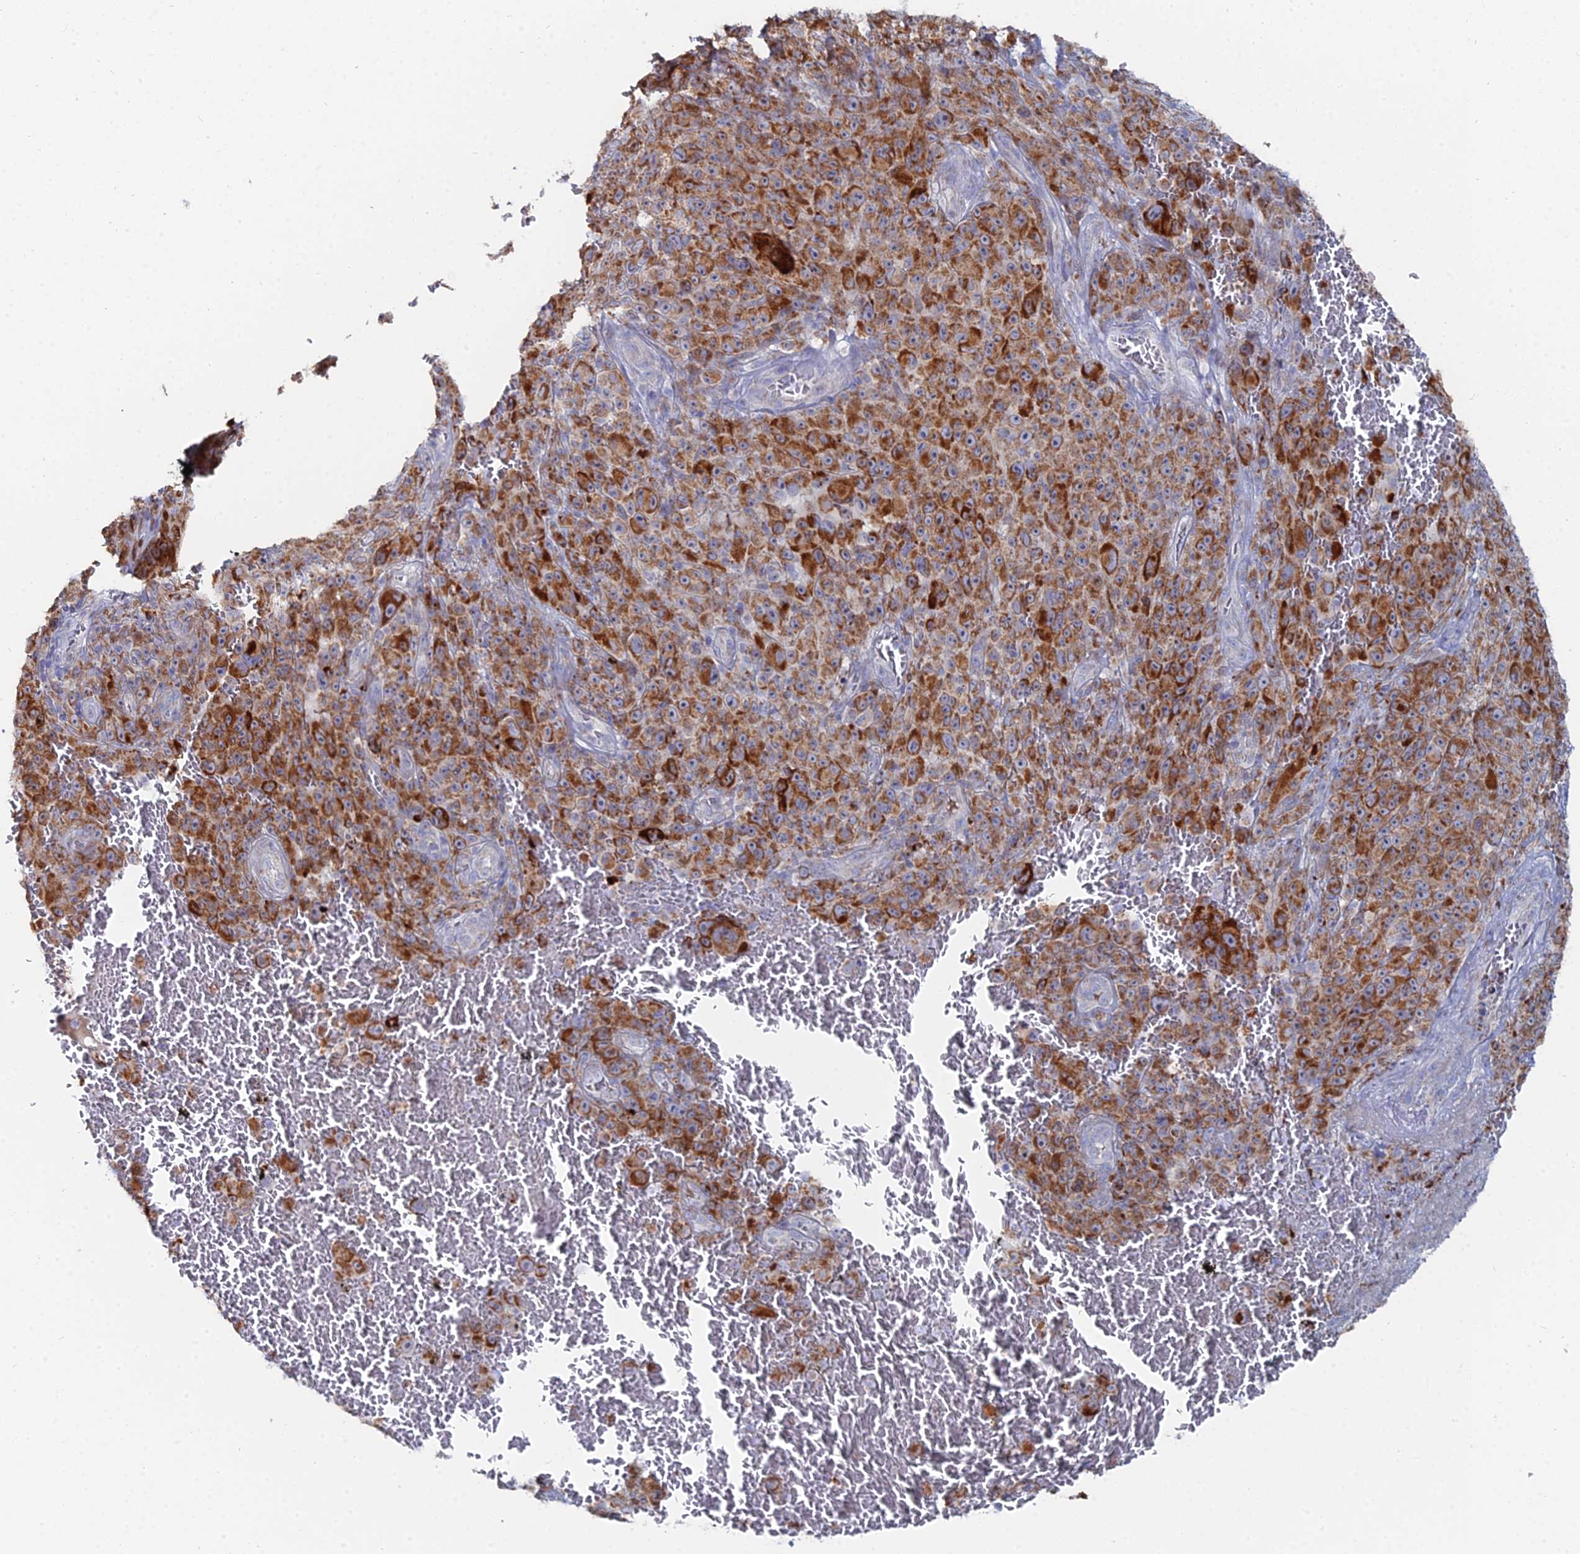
{"staining": {"intensity": "strong", "quantity": ">75%", "location": "cytoplasmic/membranous"}, "tissue": "melanoma", "cell_type": "Tumor cells", "image_type": "cancer", "snomed": [{"axis": "morphology", "description": "Malignant melanoma, NOS"}, {"axis": "topography", "description": "Skin"}], "caption": "Melanoma stained with a brown dye shows strong cytoplasmic/membranous positive expression in about >75% of tumor cells.", "gene": "MPC1", "patient": {"sex": "female", "age": 82}}